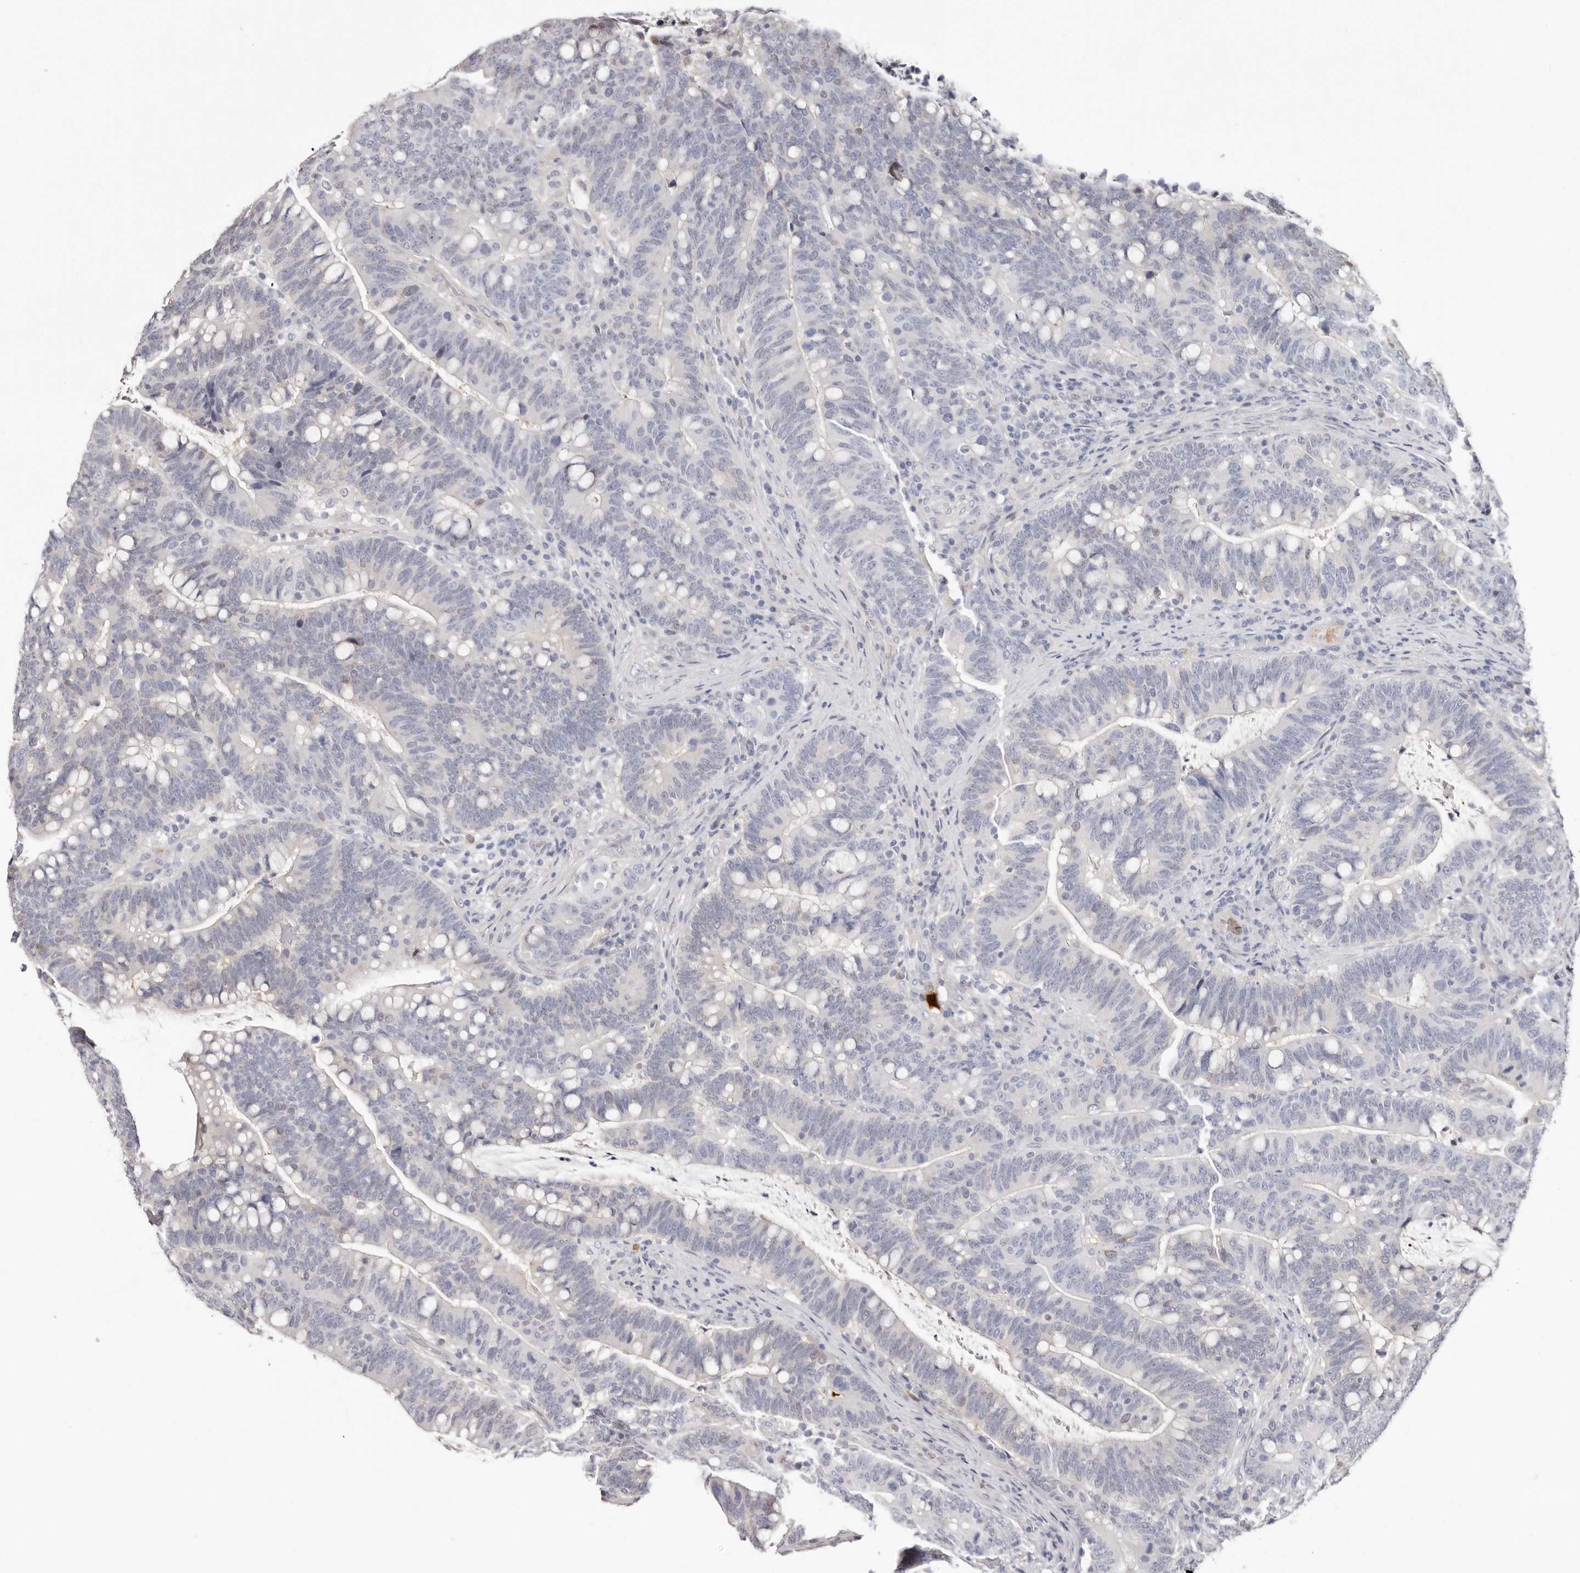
{"staining": {"intensity": "negative", "quantity": "none", "location": "none"}, "tissue": "colorectal cancer", "cell_type": "Tumor cells", "image_type": "cancer", "snomed": [{"axis": "morphology", "description": "Adenocarcinoma, NOS"}, {"axis": "topography", "description": "Colon"}], "caption": "Immunohistochemistry of colorectal cancer exhibits no staining in tumor cells.", "gene": "PKDCC", "patient": {"sex": "female", "age": 66}}